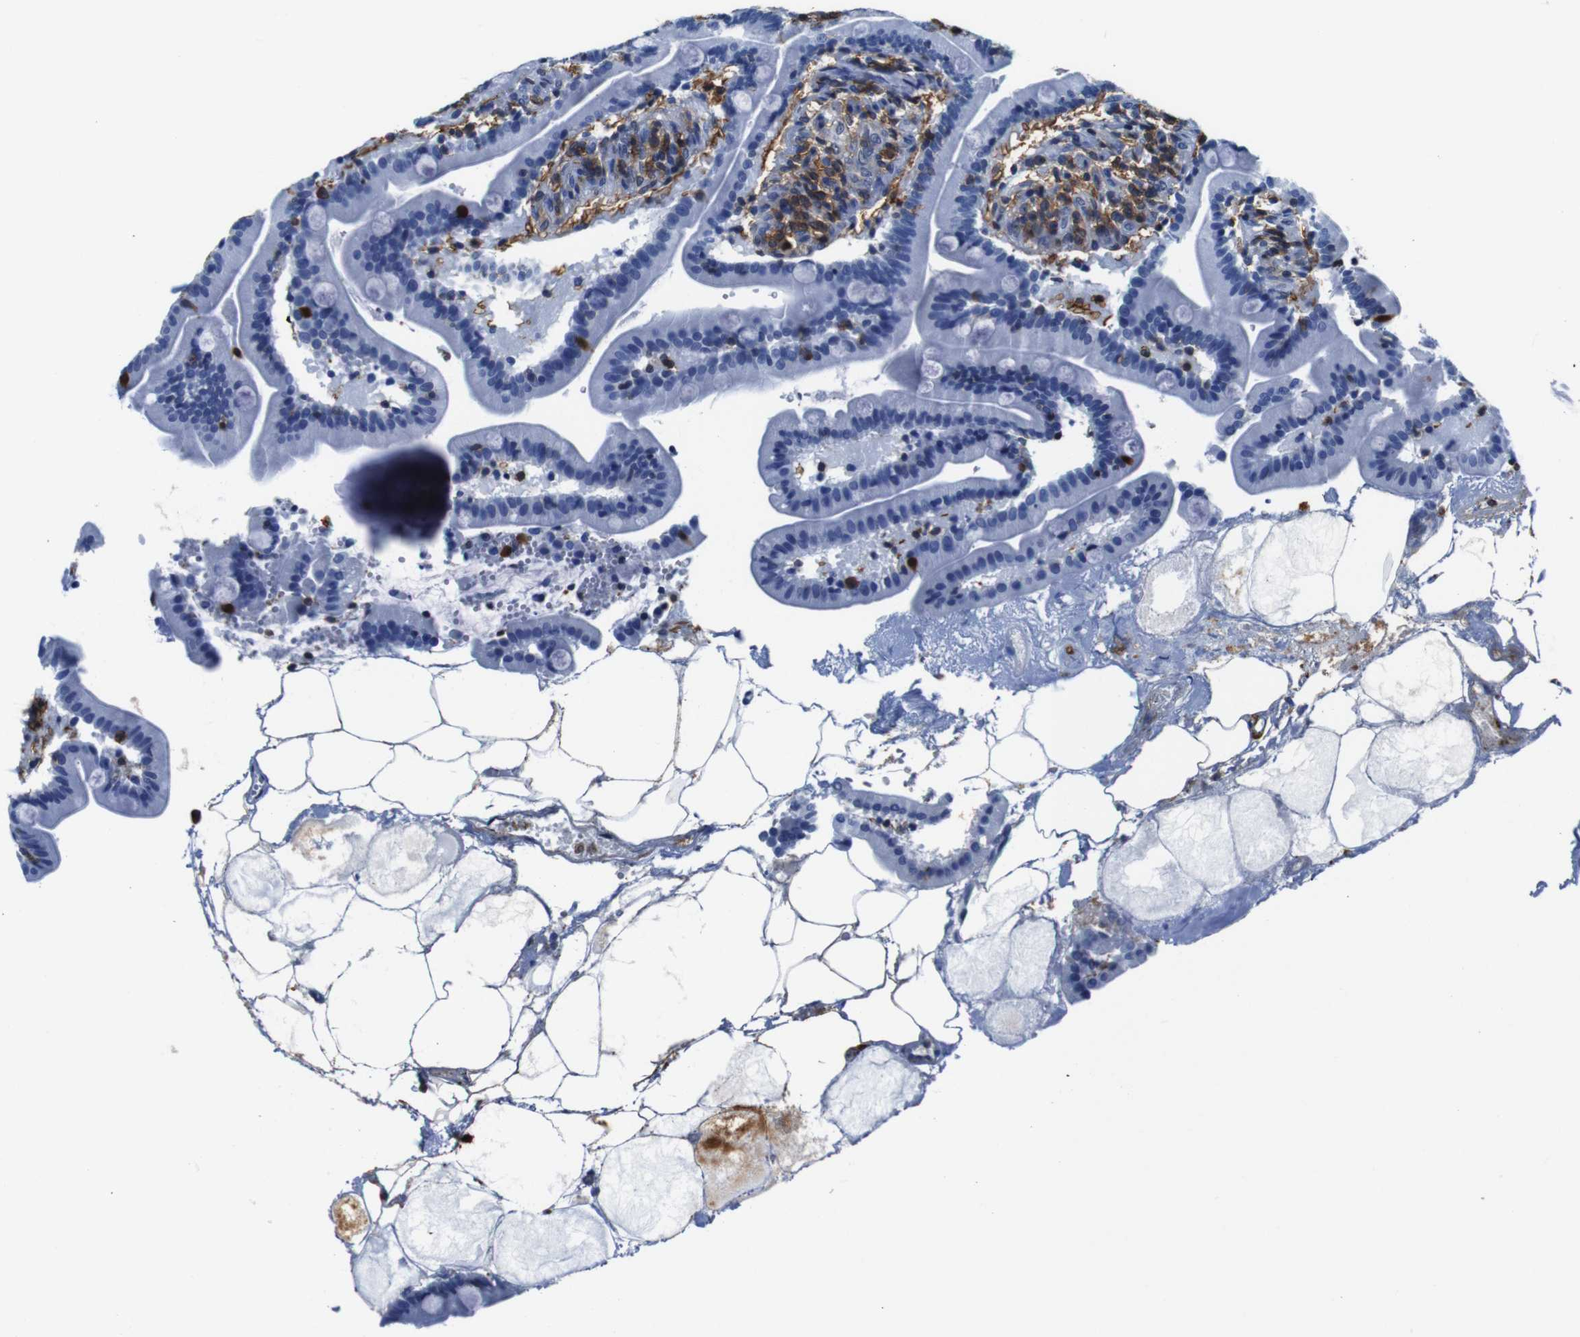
{"staining": {"intensity": "negative", "quantity": "none", "location": "none"}, "tissue": "duodenum", "cell_type": "Glandular cells", "image_type": "normal", "snomed": [{"axis": "morphology", "description": "Normal tissue, NOS"}, {"axis": "topography", "description": "Duodenum"}], "caption": "Glandular cells show no significant protein positivity in normal duodenum. Nuclei are stained in blue.", "gene": "ANXA1", "patient": {"sex": "male", "age": 54}}